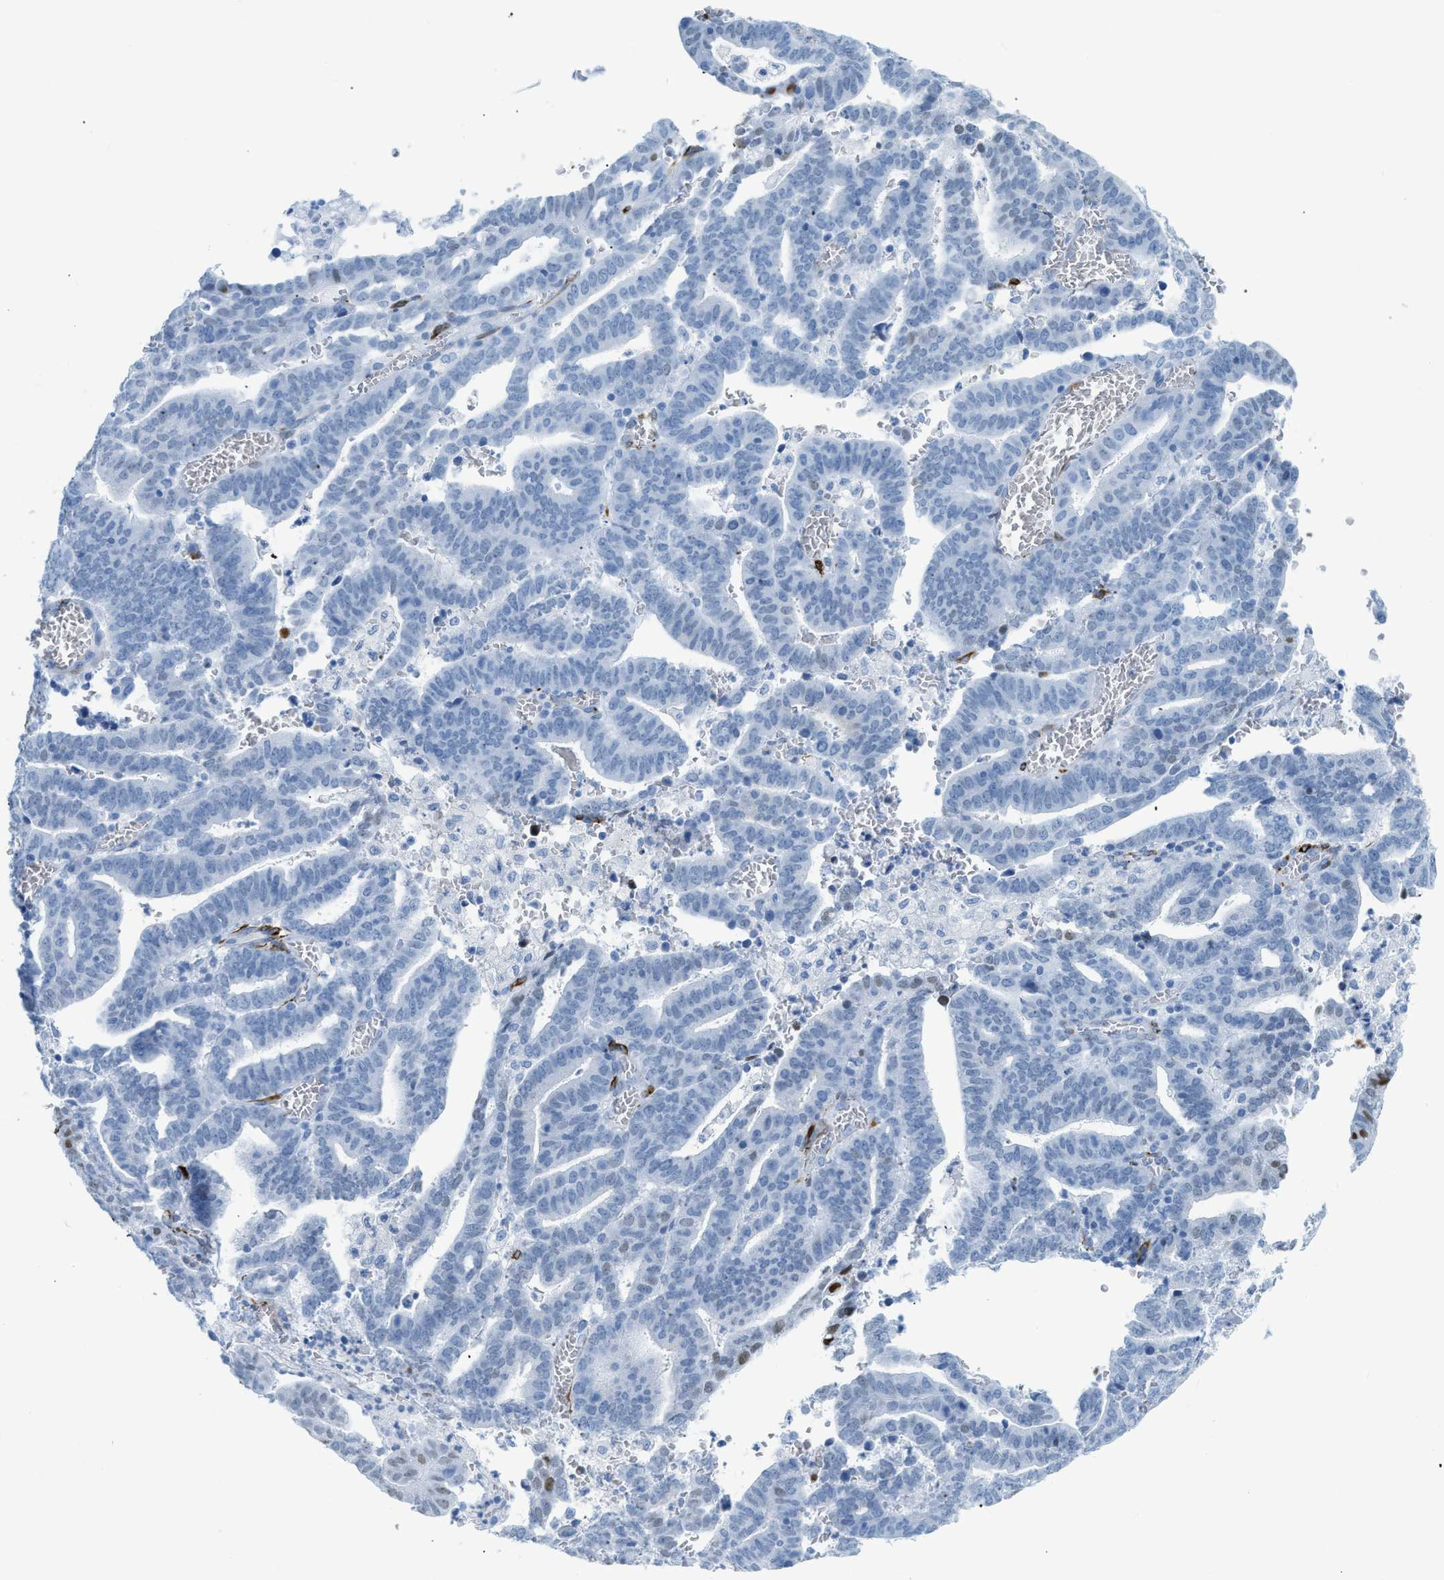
{"staining": {"intensity": "negative", "quantity": "none", "location": "none"}, "tissue": "endometrial cancer", "cell_type": "Tumor cells", "image_type": "cancer", "snomed": [{"axis": "morphology", "description": "Adenocarcinoma, NOS"}, {"axis": "topography", "description": "Uterus"}], "caption": "Tumor cells show no significant protein staining in endometrial cancer (adenocarcinoma). (DAB (3,3'-diaminobenzidine) immunohistochemistry, high magnification).", "gene": "DES", "patient": {"sex": "female", "age": 83}}